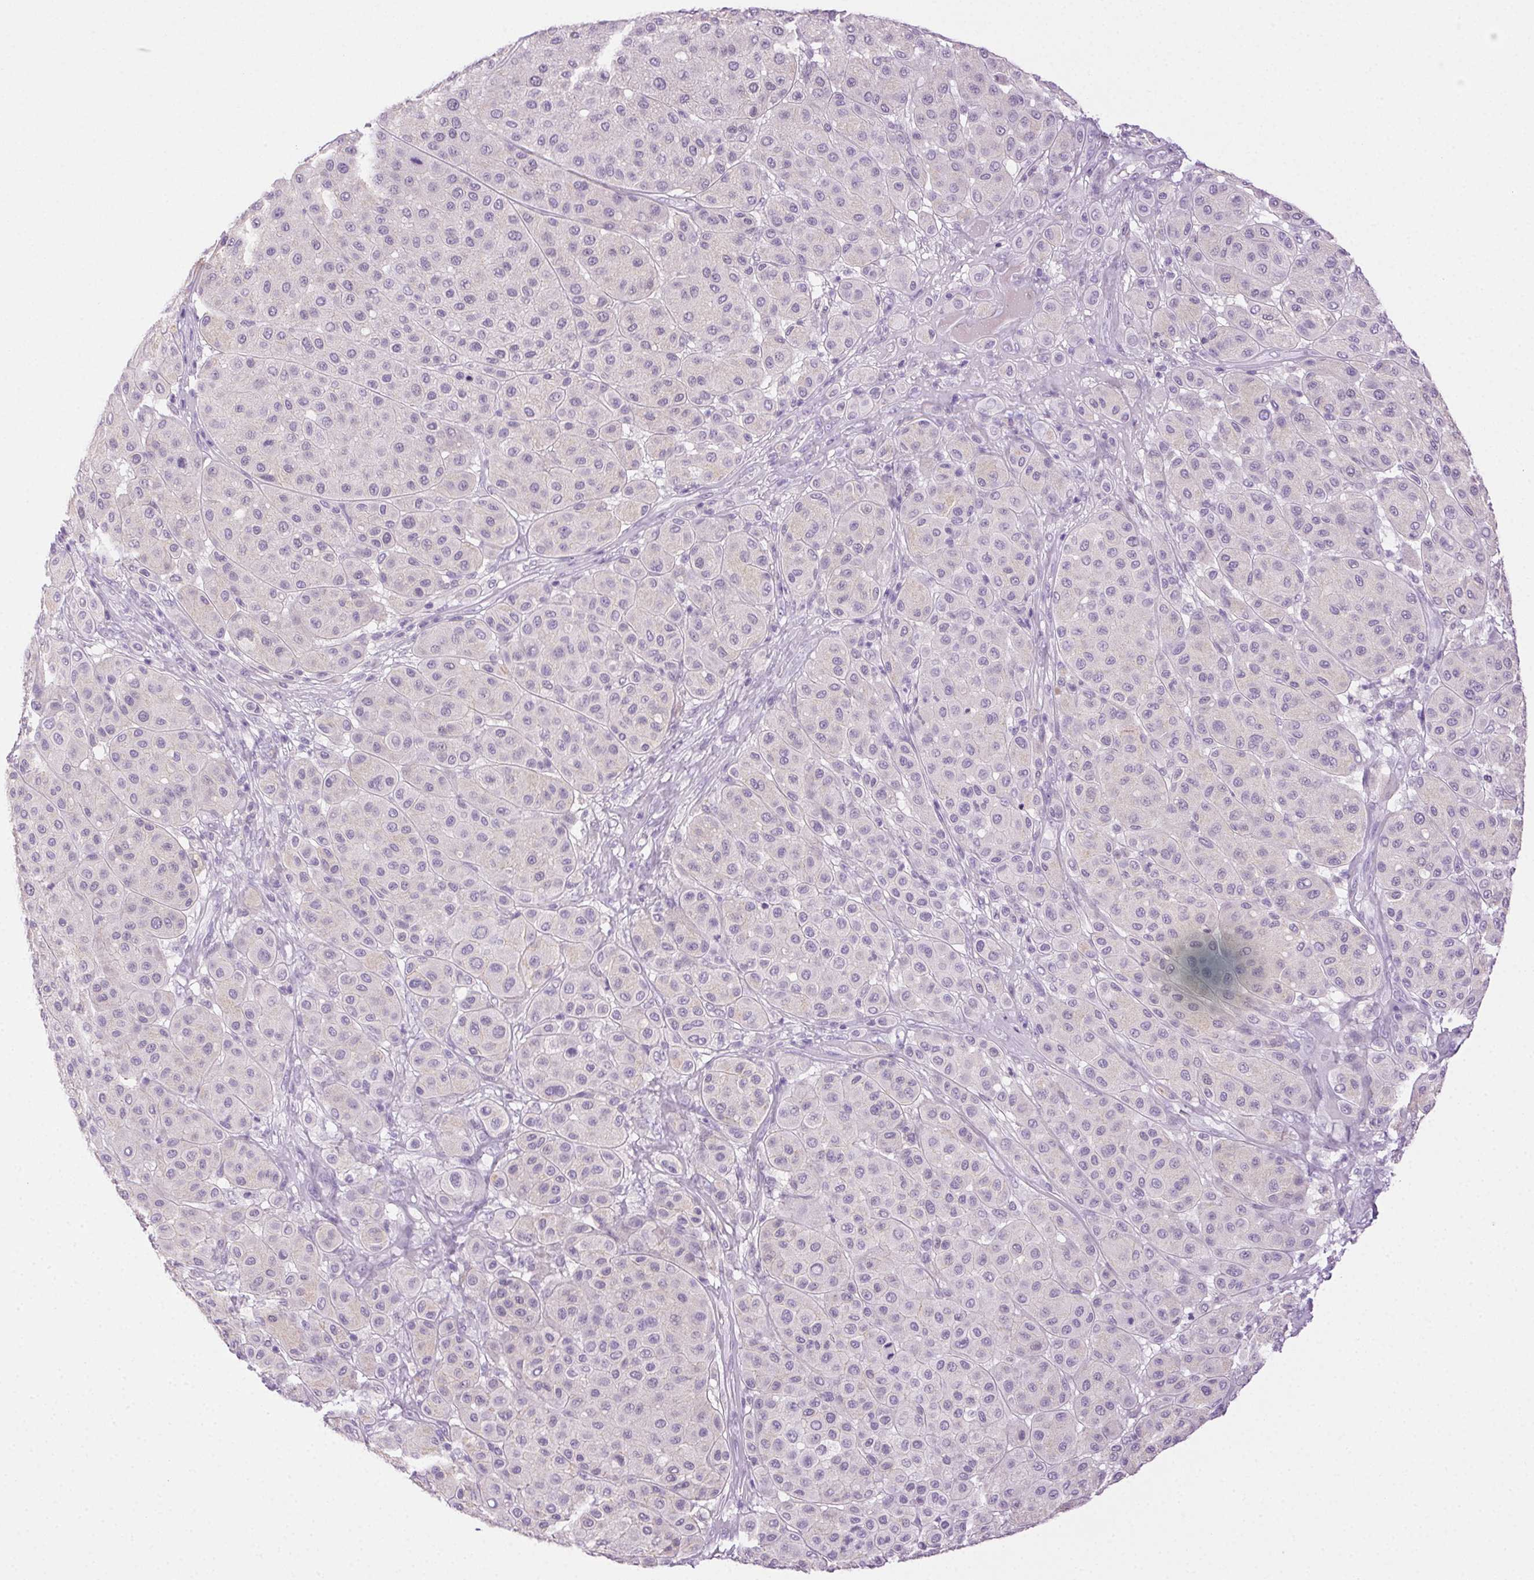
{"staining": {"intensity": "negative", "quantity": "none", "location": "none"}, "tissue": "melanoma", "cell_type": "Tumor cells", "image_type": "cancer", "snomed": [{"axis": "morphology", "description": "Malignant melanoma, Metastatic site"}, {"axis": "topography", "description": "Smooth muscle"}], "caption": "This is an immunohistochemistry (IHC) image of melanoma. There is no staining in tumor cells.", "gene": "CLDN10", "patient": {"sex": "male", "age": 41}}